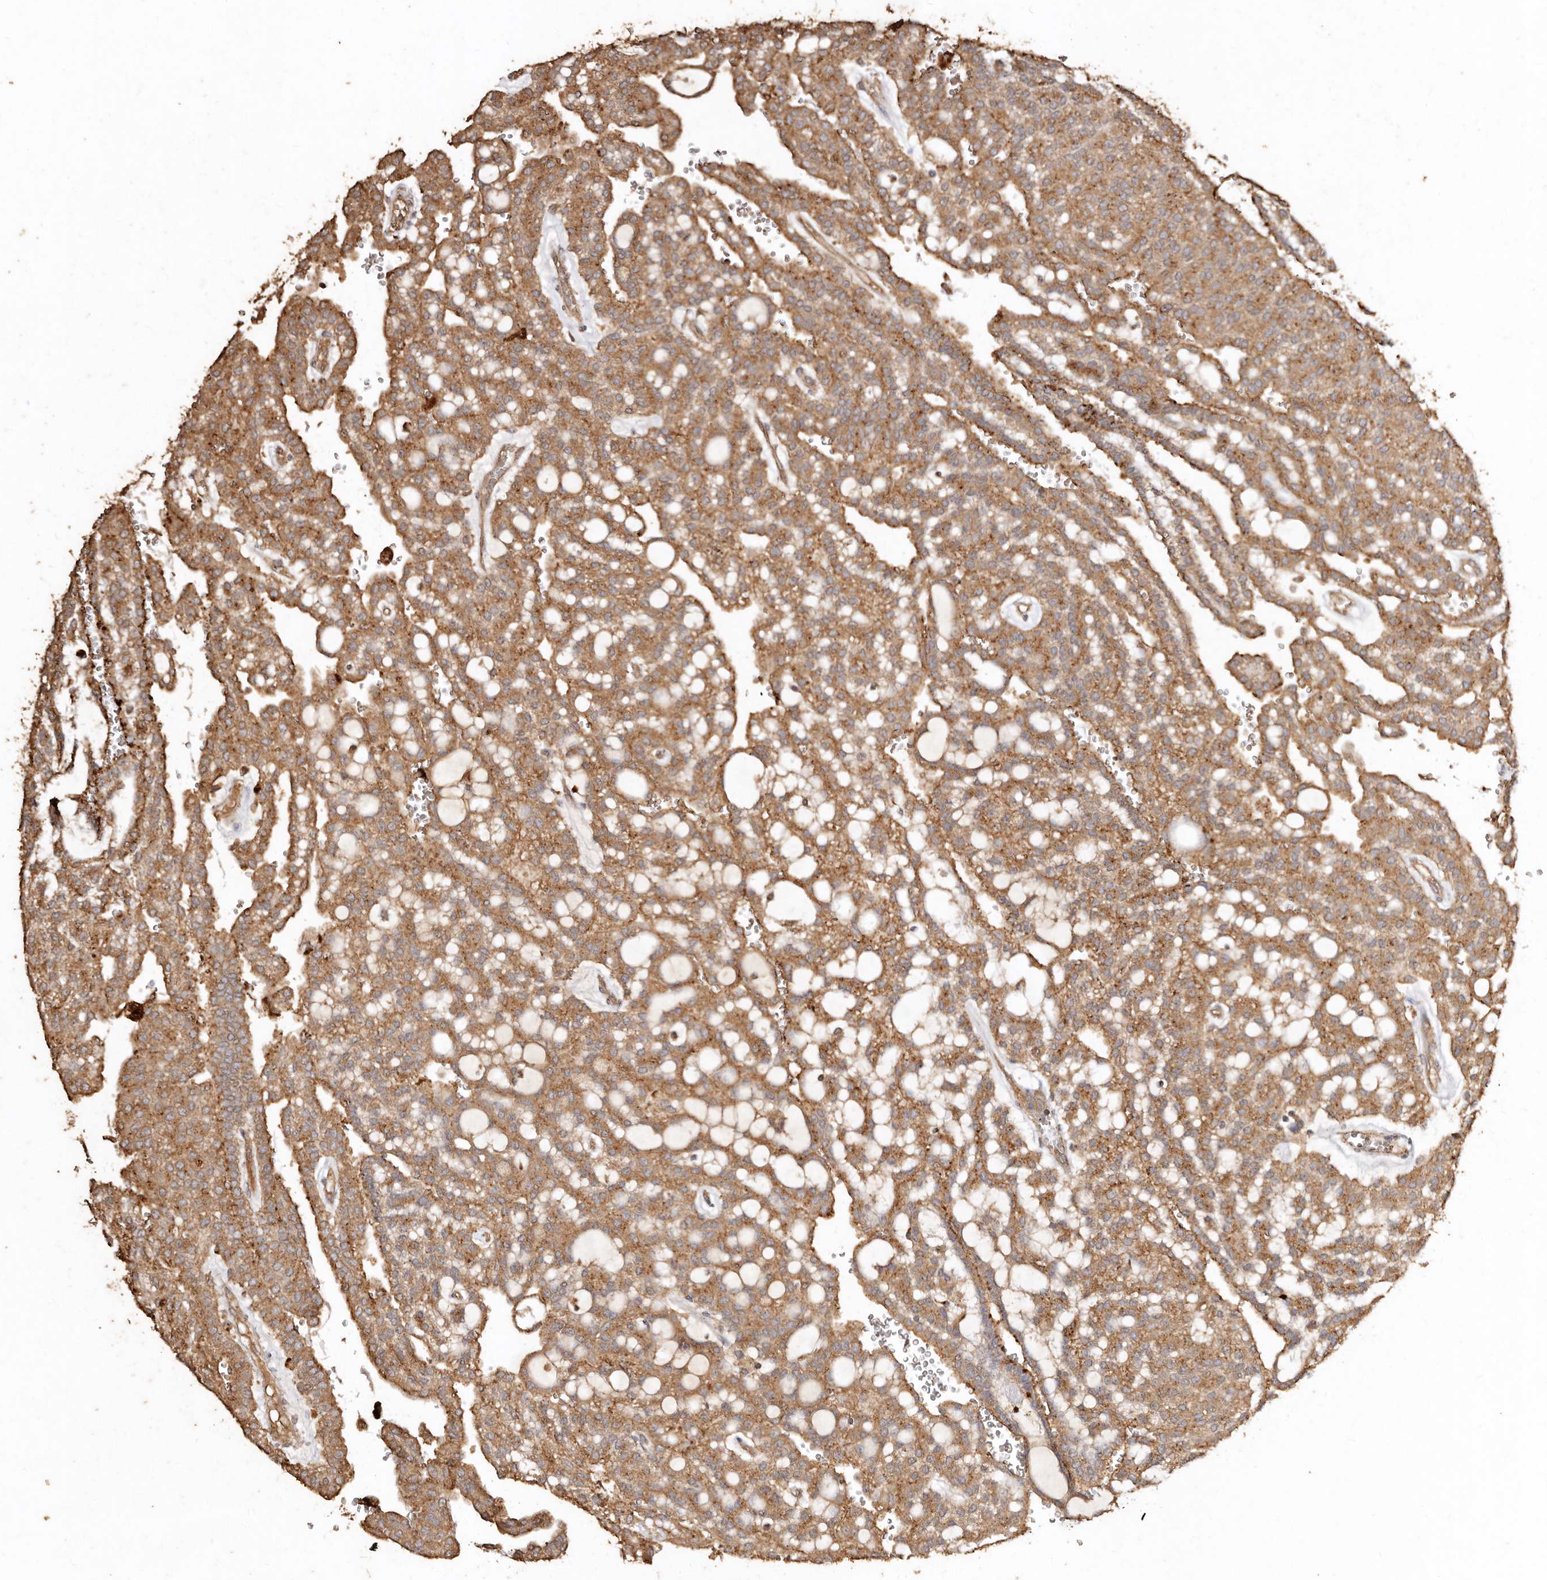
{"staining": {"intensity": "moderate", "quantity": ">75%", "location": "cytoplasmic/membranous"}, "tissue": "renal cancer", "cell_type": "Tumor cells", "image_type": "cancer", "snomed": [{"axis": "morphology", "description": "Adenocarcinoma, NOS"}, {"axis": "topography", "description": "Kidney"}], "caption": "Moderate cytoplasmic/membranous positivity for a protein is seen in approximately >75% of tumor cells of renal cancer using IHC.", "gene": "FARS2", "patient": {"sex": "male", "age": 63}}